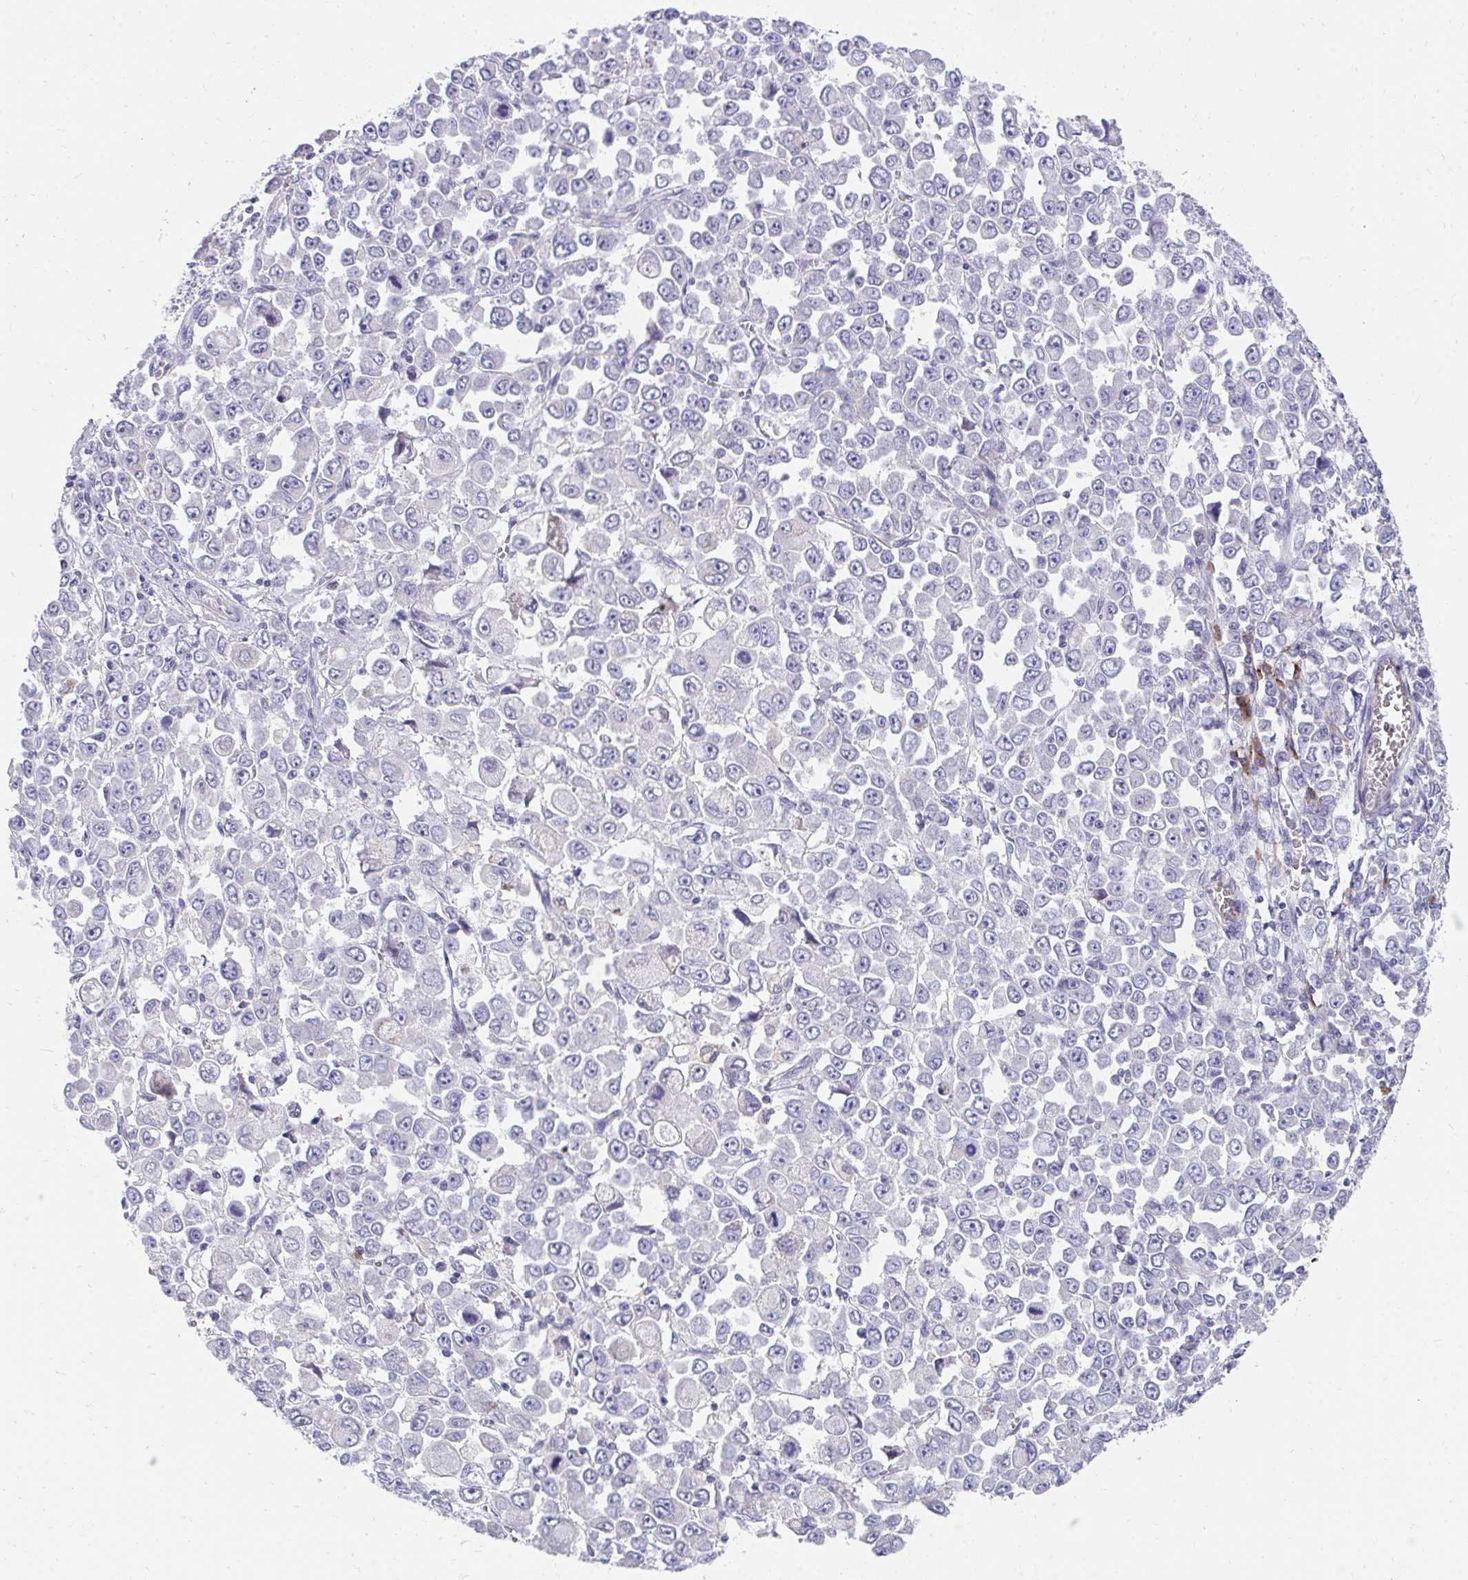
{"staining": {"intensity": "negative", "quantity": "none", "location": "none"}, "tissue": "stomach cancer", "cell_type": "Tumor cells", "image_type": "cancer", "snomed": [{"axis": "morphology", "description": "Adenocarcinoma, NOS"}, {"axis": "topography", "description": "Stomach, upper"}], "caption": "Histopathology image shows no protein expression in tumor cells of stomach adenocarcinoma tissue.", "gene": "SLAMF7", "patient": {"sex": "male", "age": 70}}